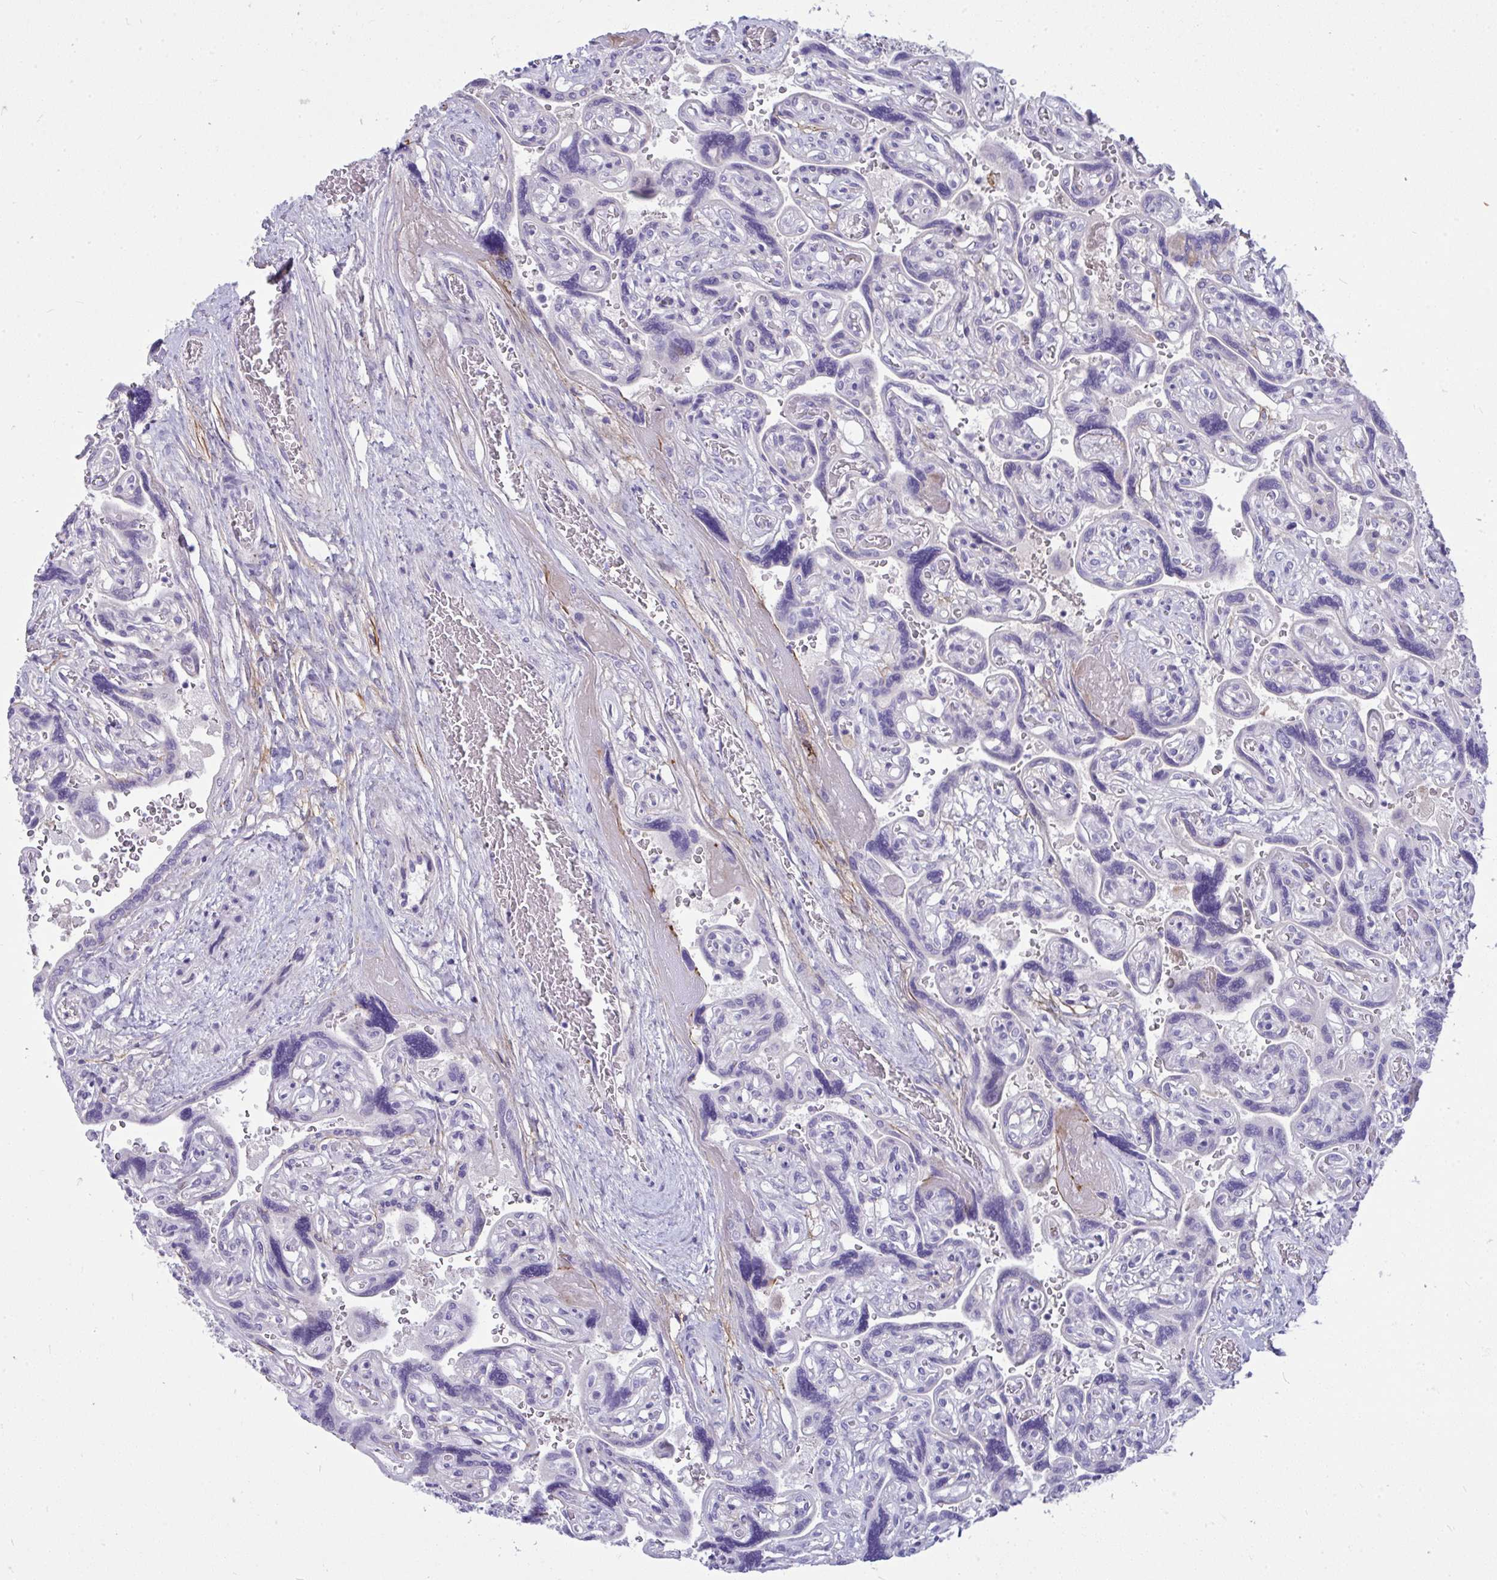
{"staining": {"intensity": "negative", "quantity": "none", "location": "none"}, "tissue": "placenta", "cell_type": "Decidual cells", "image_type": "normal", "snomed": [{"axis": "morphology", "description": "Normal tissue, NOS"}, {"axis": "topography", "description": "Placenta"}], "caption": "Decidual cells are negative for brown protein staining in normal placenta. (Brightfield microscopy of DAB IHC at high magnification).", "gene": "PIGZ", "patient": {"sex": "female", "age": 32}}